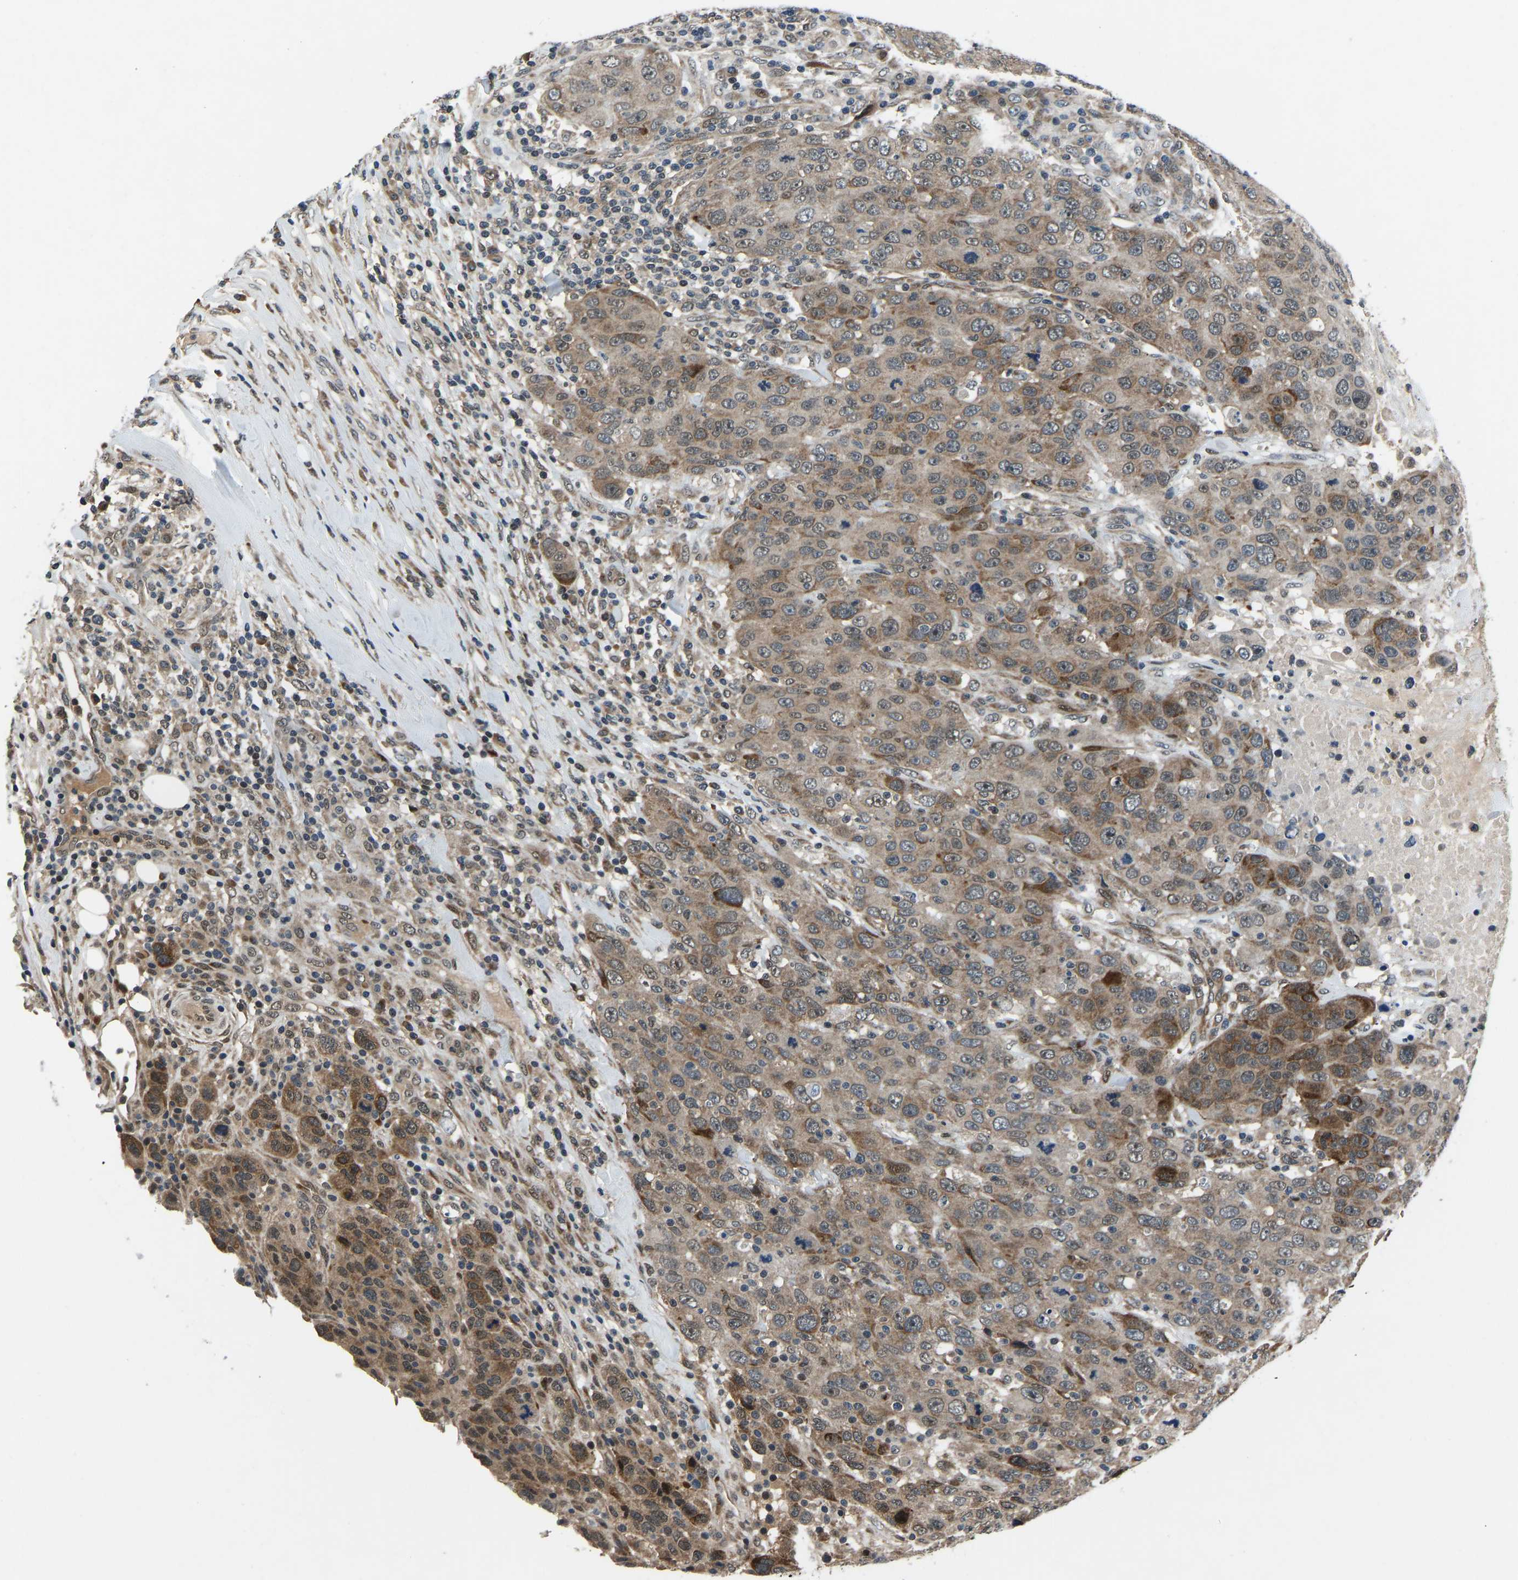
{"staining": {"intensity": "moderate", "quantity": ">75%", "location": "cytoplasmic/membranous"}, "tissue": "breast cancer", "cell_type": "Tumor cells", "image_type": "cancer", "snomed": [{"axis": "morphology", "description": "Duct carcinoma"}, {"axis": "topography", "description": "Breast"}], "caption": "Moderate cytoplasmic/membranous positivity is seen in approximately >75% of tumor cells in breast intraductal carcinoma. Immunohistochemistry stains the protein of interest in brown and the nuclei are stained blue.", "gene": "RLIM", "patient": {"sex": "female", "age": 37}}